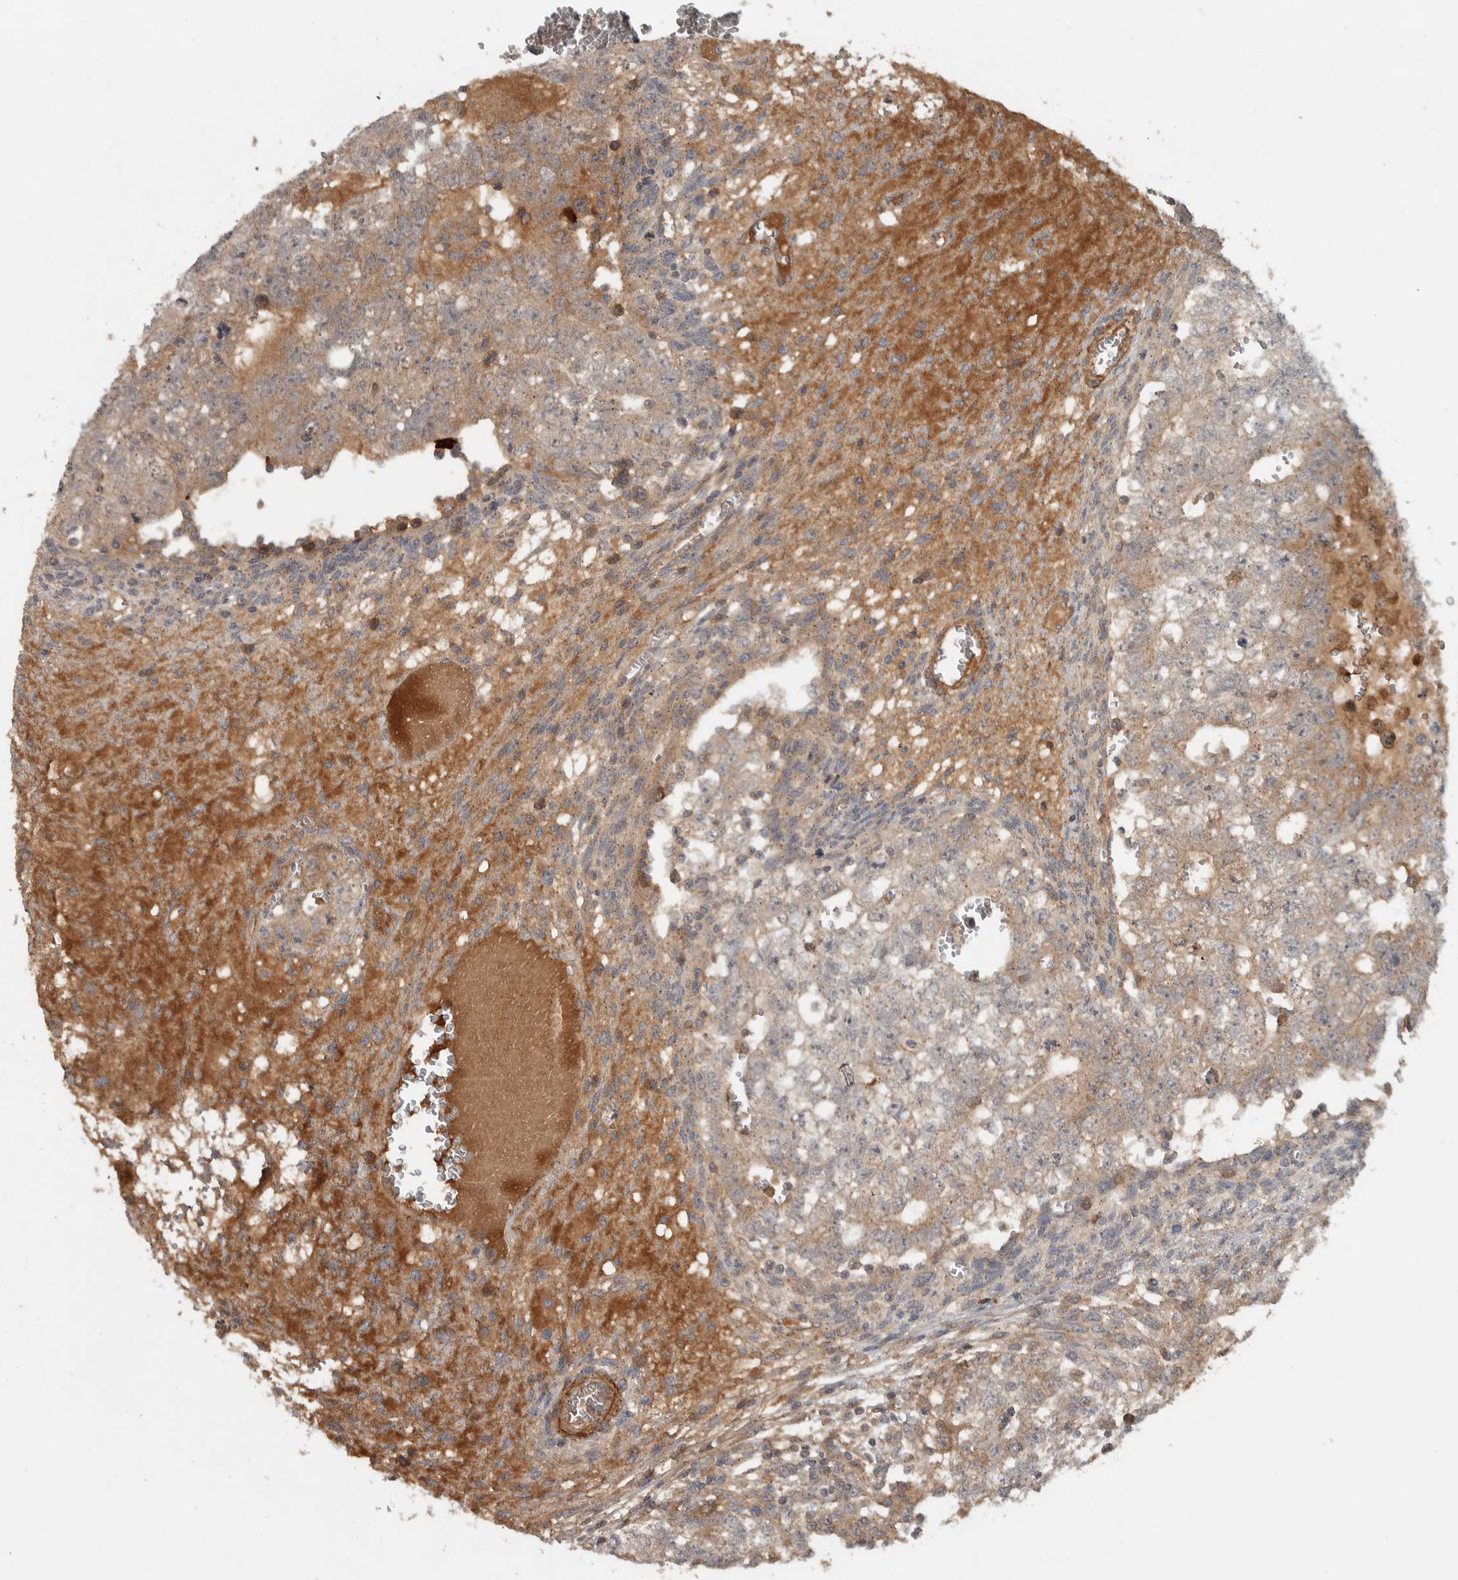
{"staining": {"intensity": "weak", "quantity": ">75%", "location": "cytoplasmic/membranous"}, "tissue": "testis cancer", "cell_type": "Tumor cells", "image_type": "cancer", "snomed": [{"axis": "morphology", "description": "Seminoma, NOS"}, {"axis": "morphology", "description": "Carcinoma, Embryonal, NOS"}, {"axis": "topography", "description": "Testis"}], "caption": "Protein expression analysis of human testis seminoma reveals weak cytoplasmic/membranous staining in approximately >75% of tumor cells.", "gene": "LBHD1", "patient": {"sex": "male", "age": 38}}